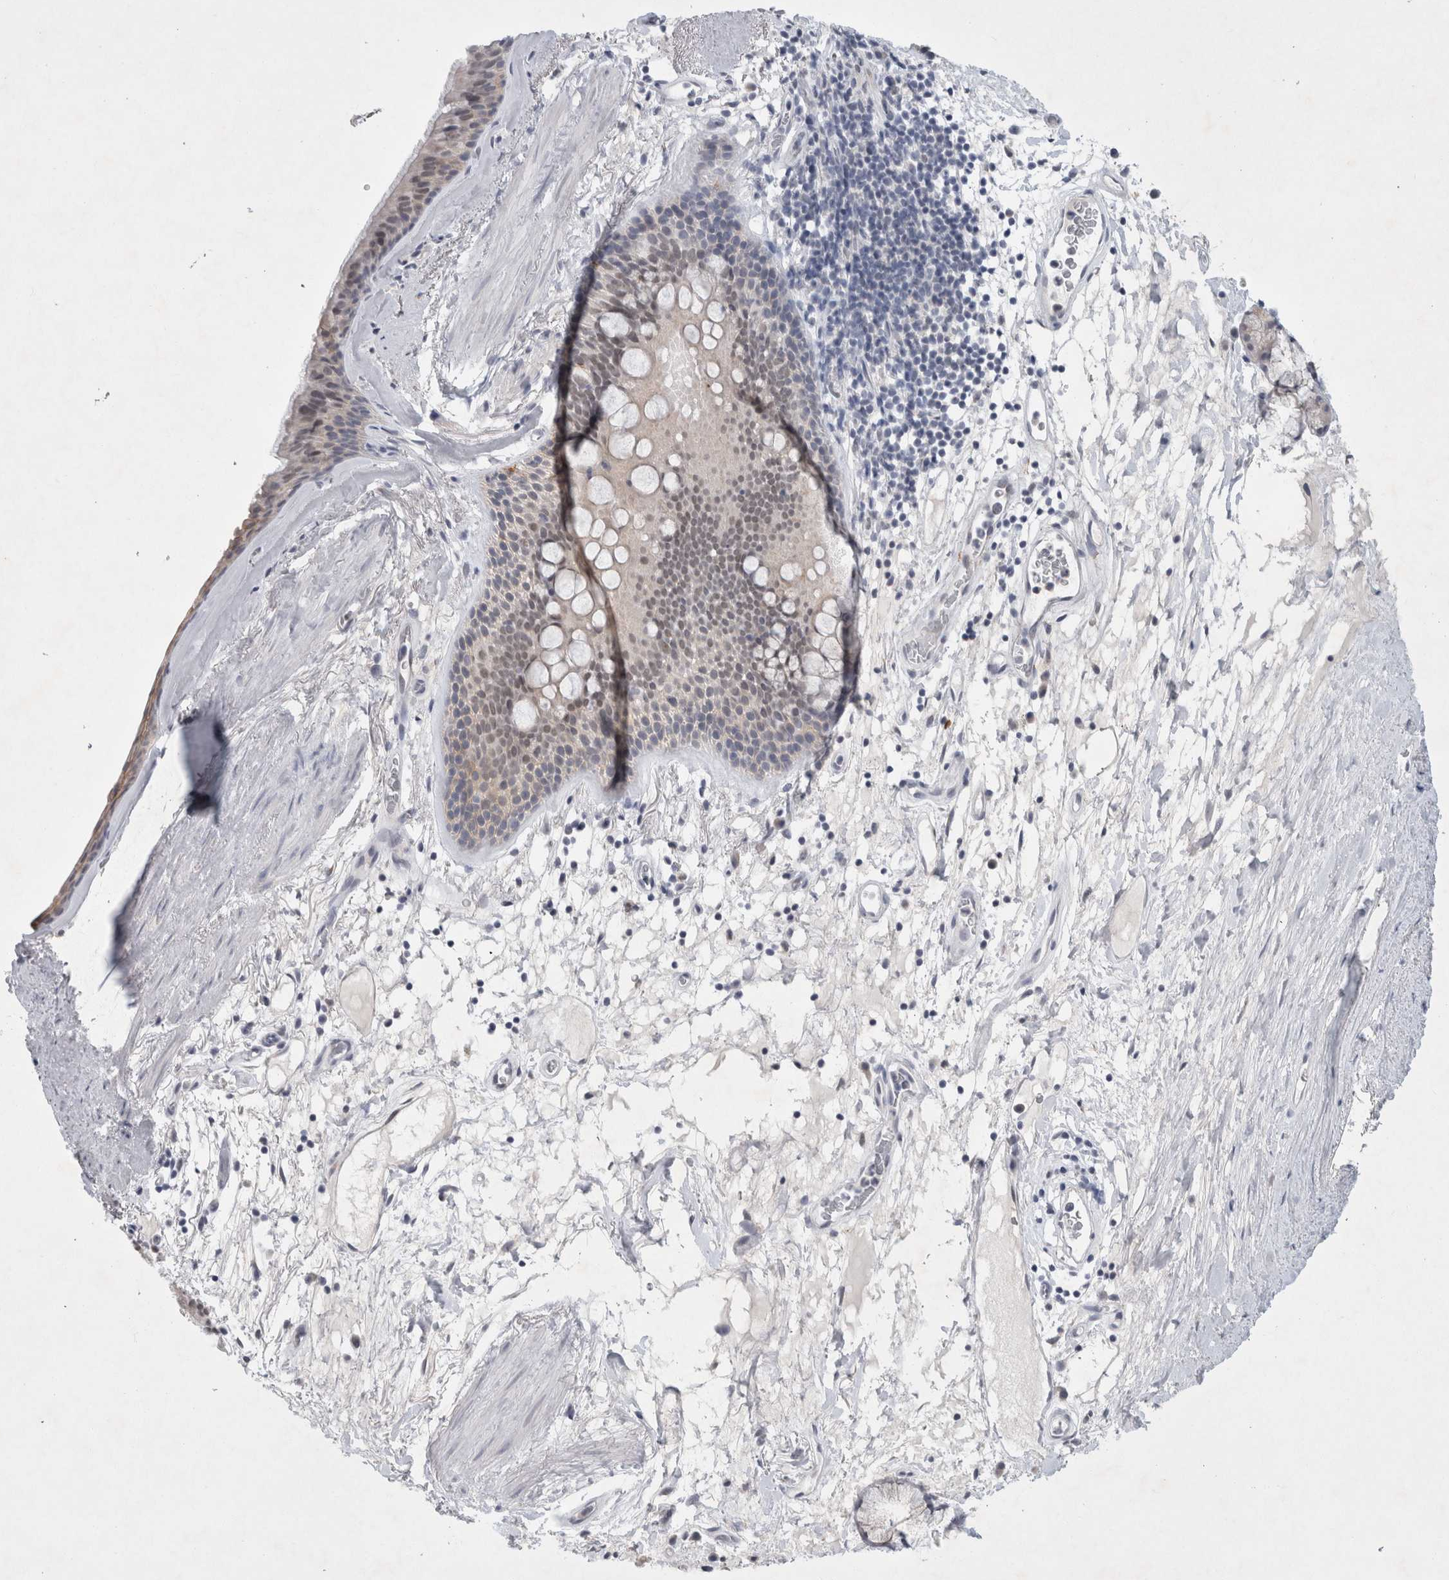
{"staining": {"intensity": "moderate", "quantity": "<25%", "location": "cytoplasmic/membranous"}, "tissue": "bronchus", "cell_type": "Respiratory epithelial cells", "image_type": "normal", "snomed": [{"axis": "morphology", "description": "Normal tissue, NOS"}, {"axis": "topography", "description": "Cartilage tissue"}], "caption": "Brown immunohistochemical staining in unremarkable human bronchus shows moderate cytoplasmic/membranous staining in about <25% of respiratory epithelial cells.", "gene": "NIPA1", "patient": {"sex": "female", "age": 63}}